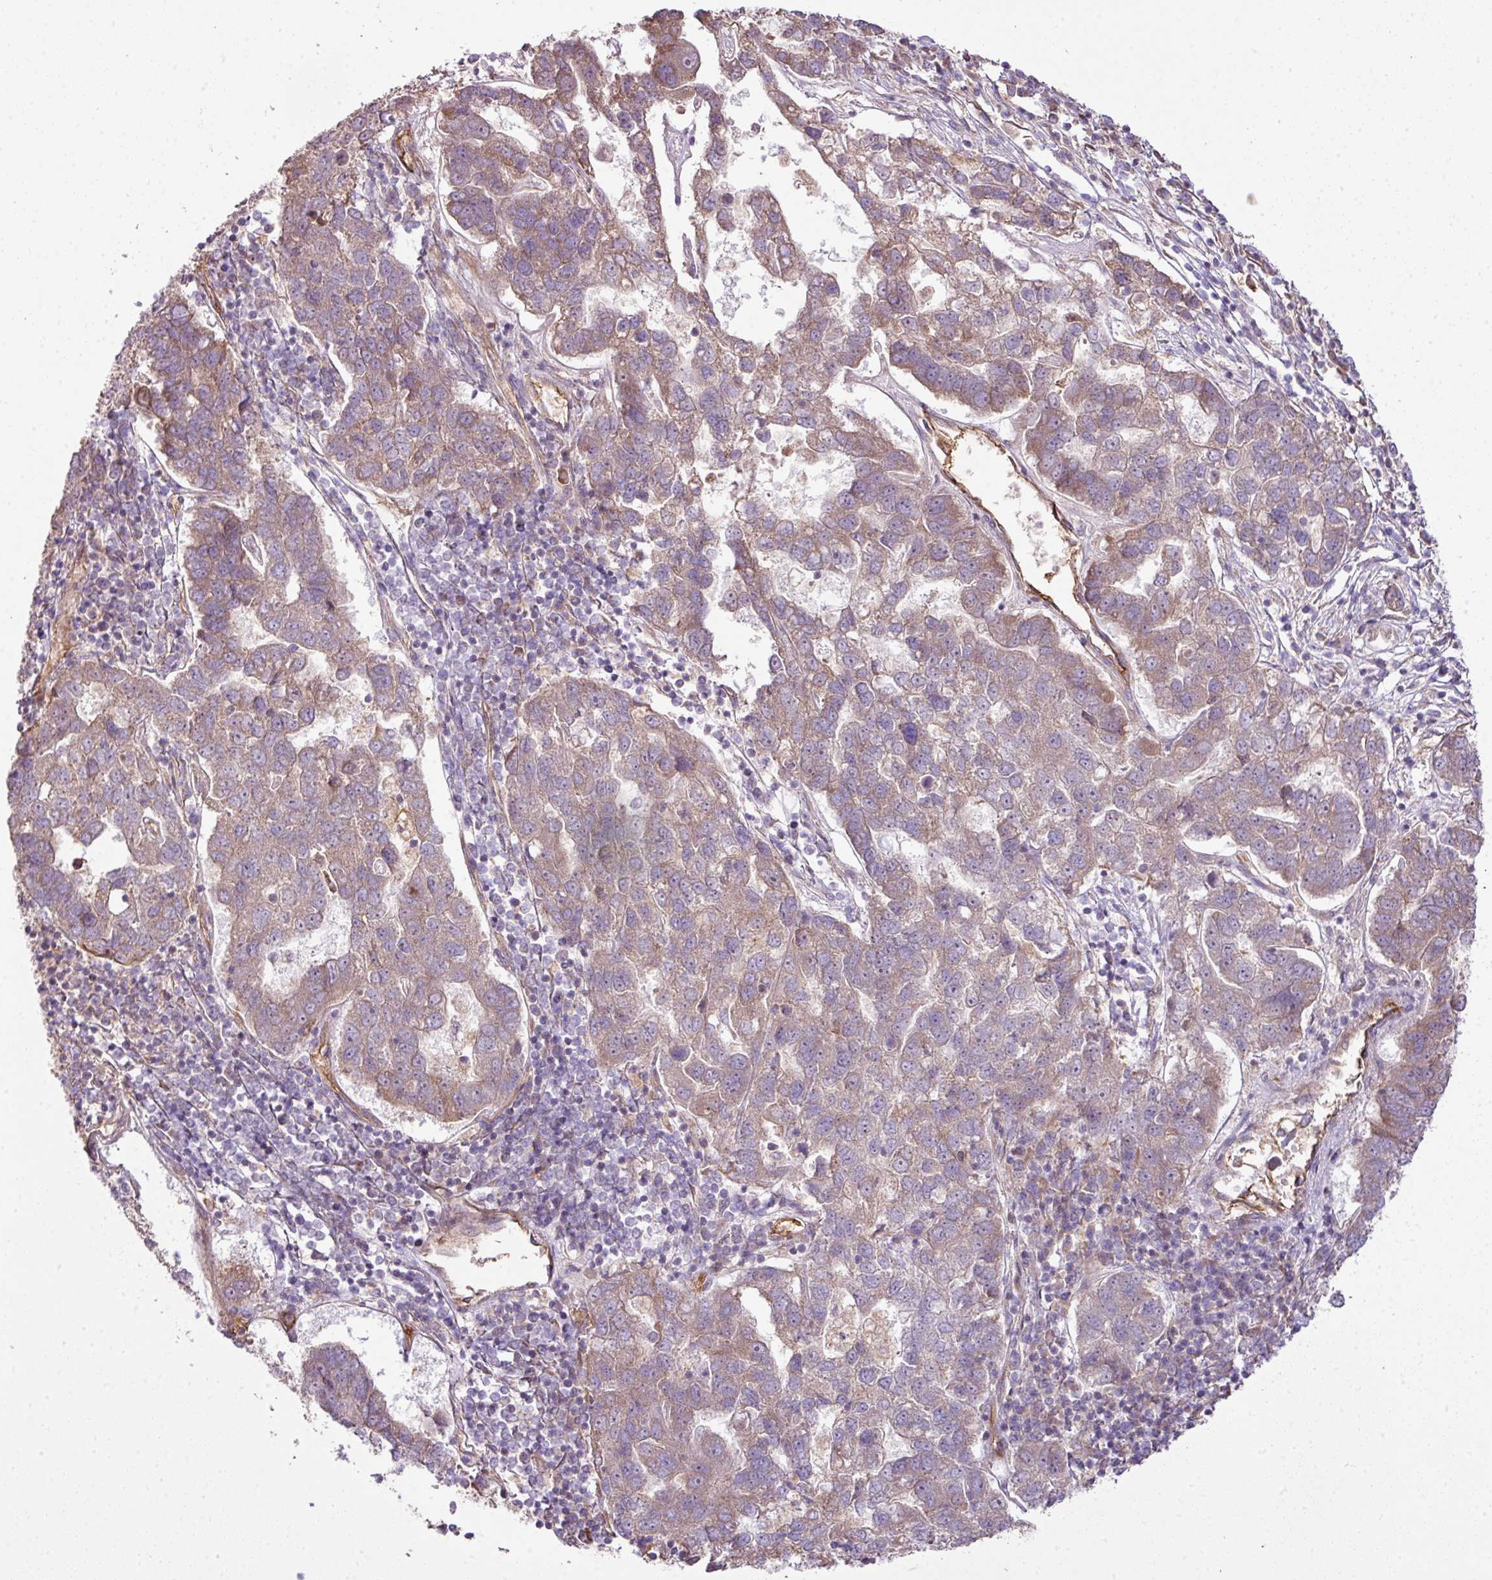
{"staining": {"intensity": "weak", "quantity": ">75%", "location": "cytoplasmic/membranous"}, "tissue": "pancreatic cancer", "cell_type": "Tumor cells", "image_type": "cancer", "snomed": [{"axis": "morphology", "description": "Adenocarcinoma, NOS"}, {"axis": "topography", "description": "Pancreas"}], "caption": "Immunohistochemical staining of human pancreatic cancer demonstrates low levels of weak cytoplasmic/membranous positivity in about >75% of tumor cells. (Stains: DAB (3,3'-diaminobenzidine) in brown, nuclei in blue, Microscopy: brightfield microscopy at high magnification).", "gene": "COX18", "patient": {"sex": "female", "age": 61}}